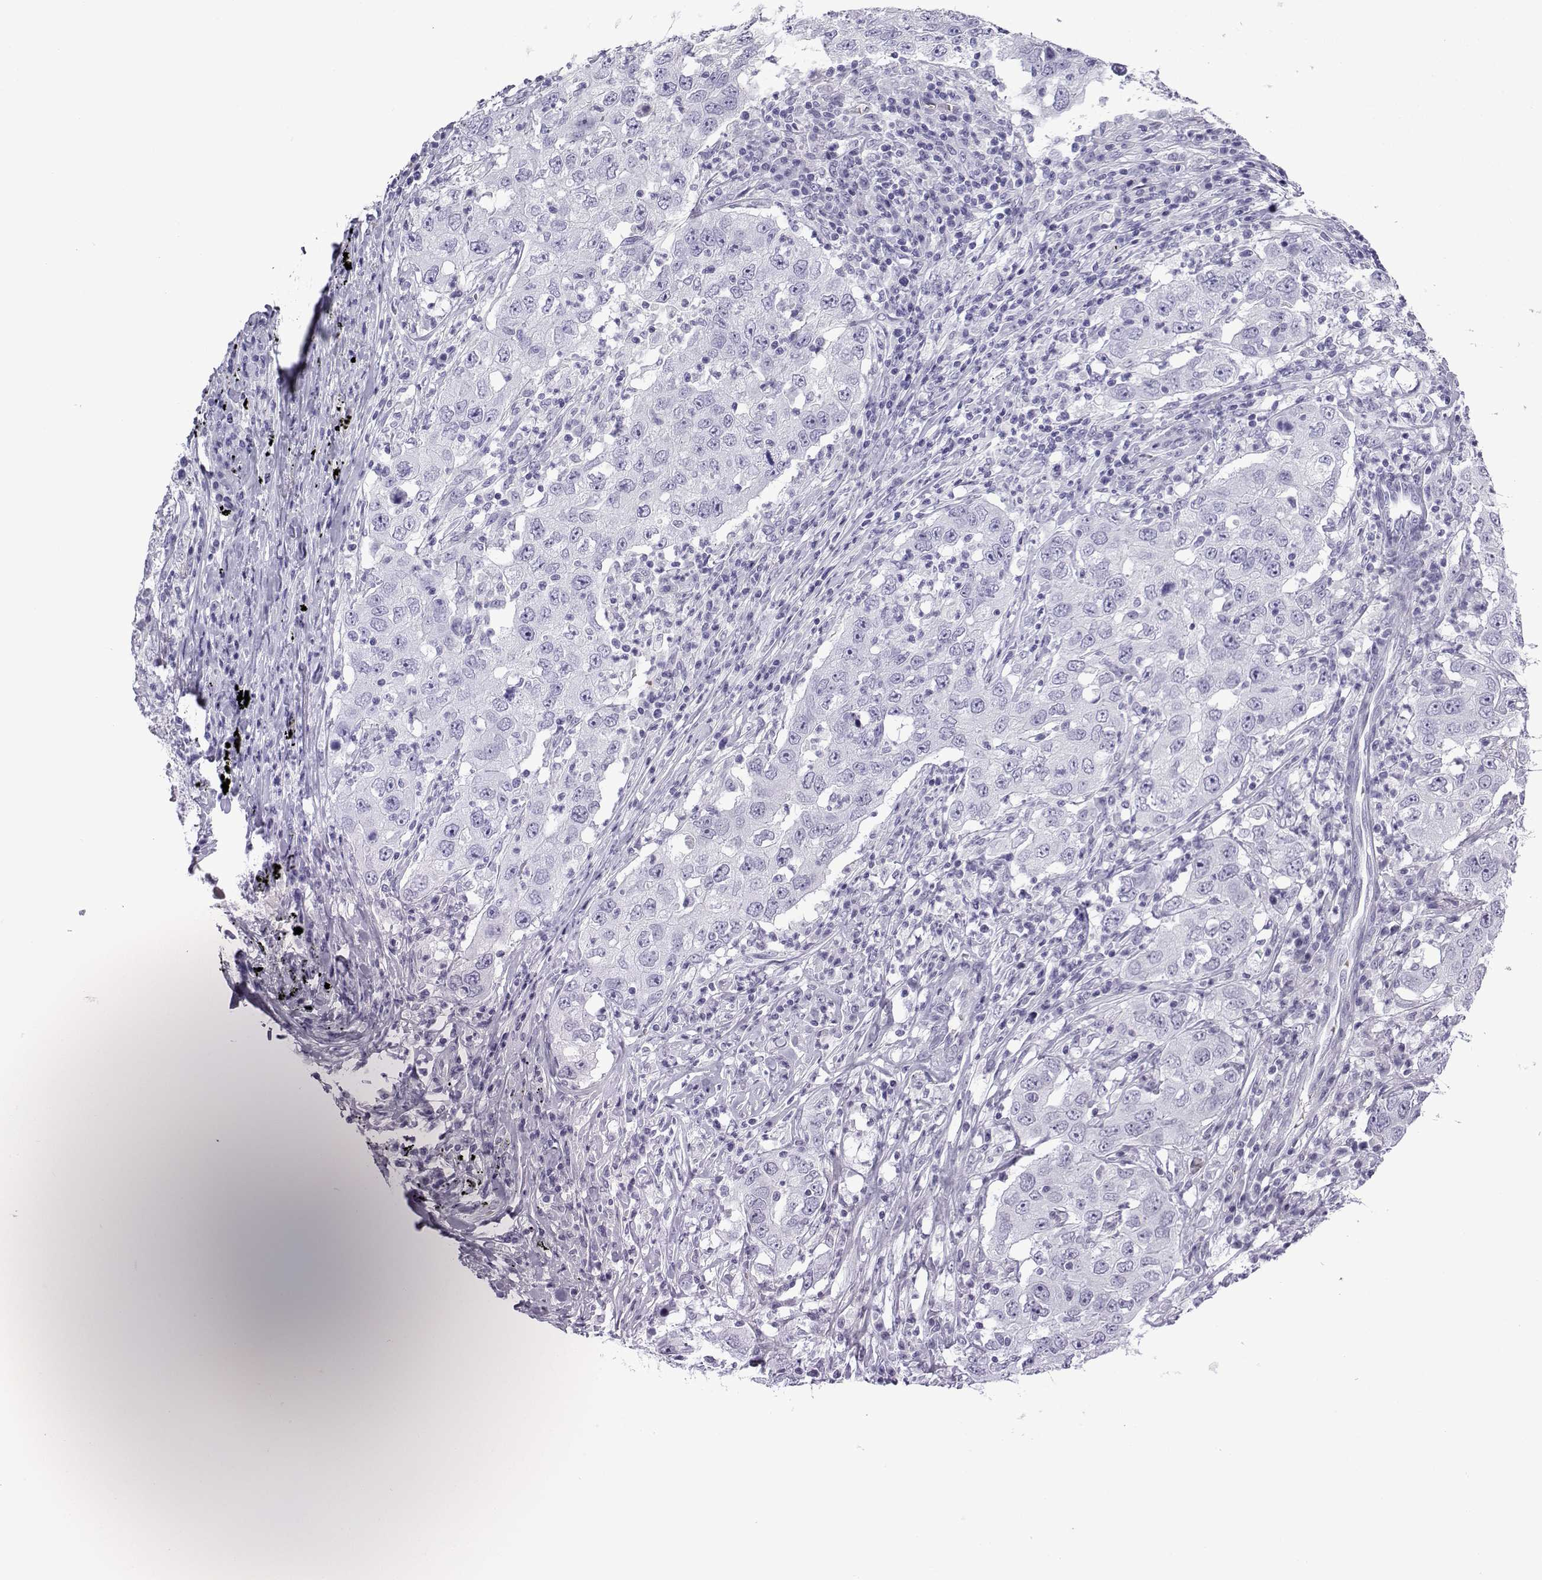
{"staining": {"intensity": "negative", "quantity": "none", "location": "none"}, "tissue": "lung cancer", "cell_type": "Tumor cells", "image_type": "cancer", "snomed": [{"axis": "morphology", "description": "Adenocarcinoma, NOS"}, {"axis": "topography", "description": "Lung"}], "caption": "There is no significant expression in tumor cells of lung cancer.", "gene": "TRIM46", "patient": {"sex": "male", "age": 73}}